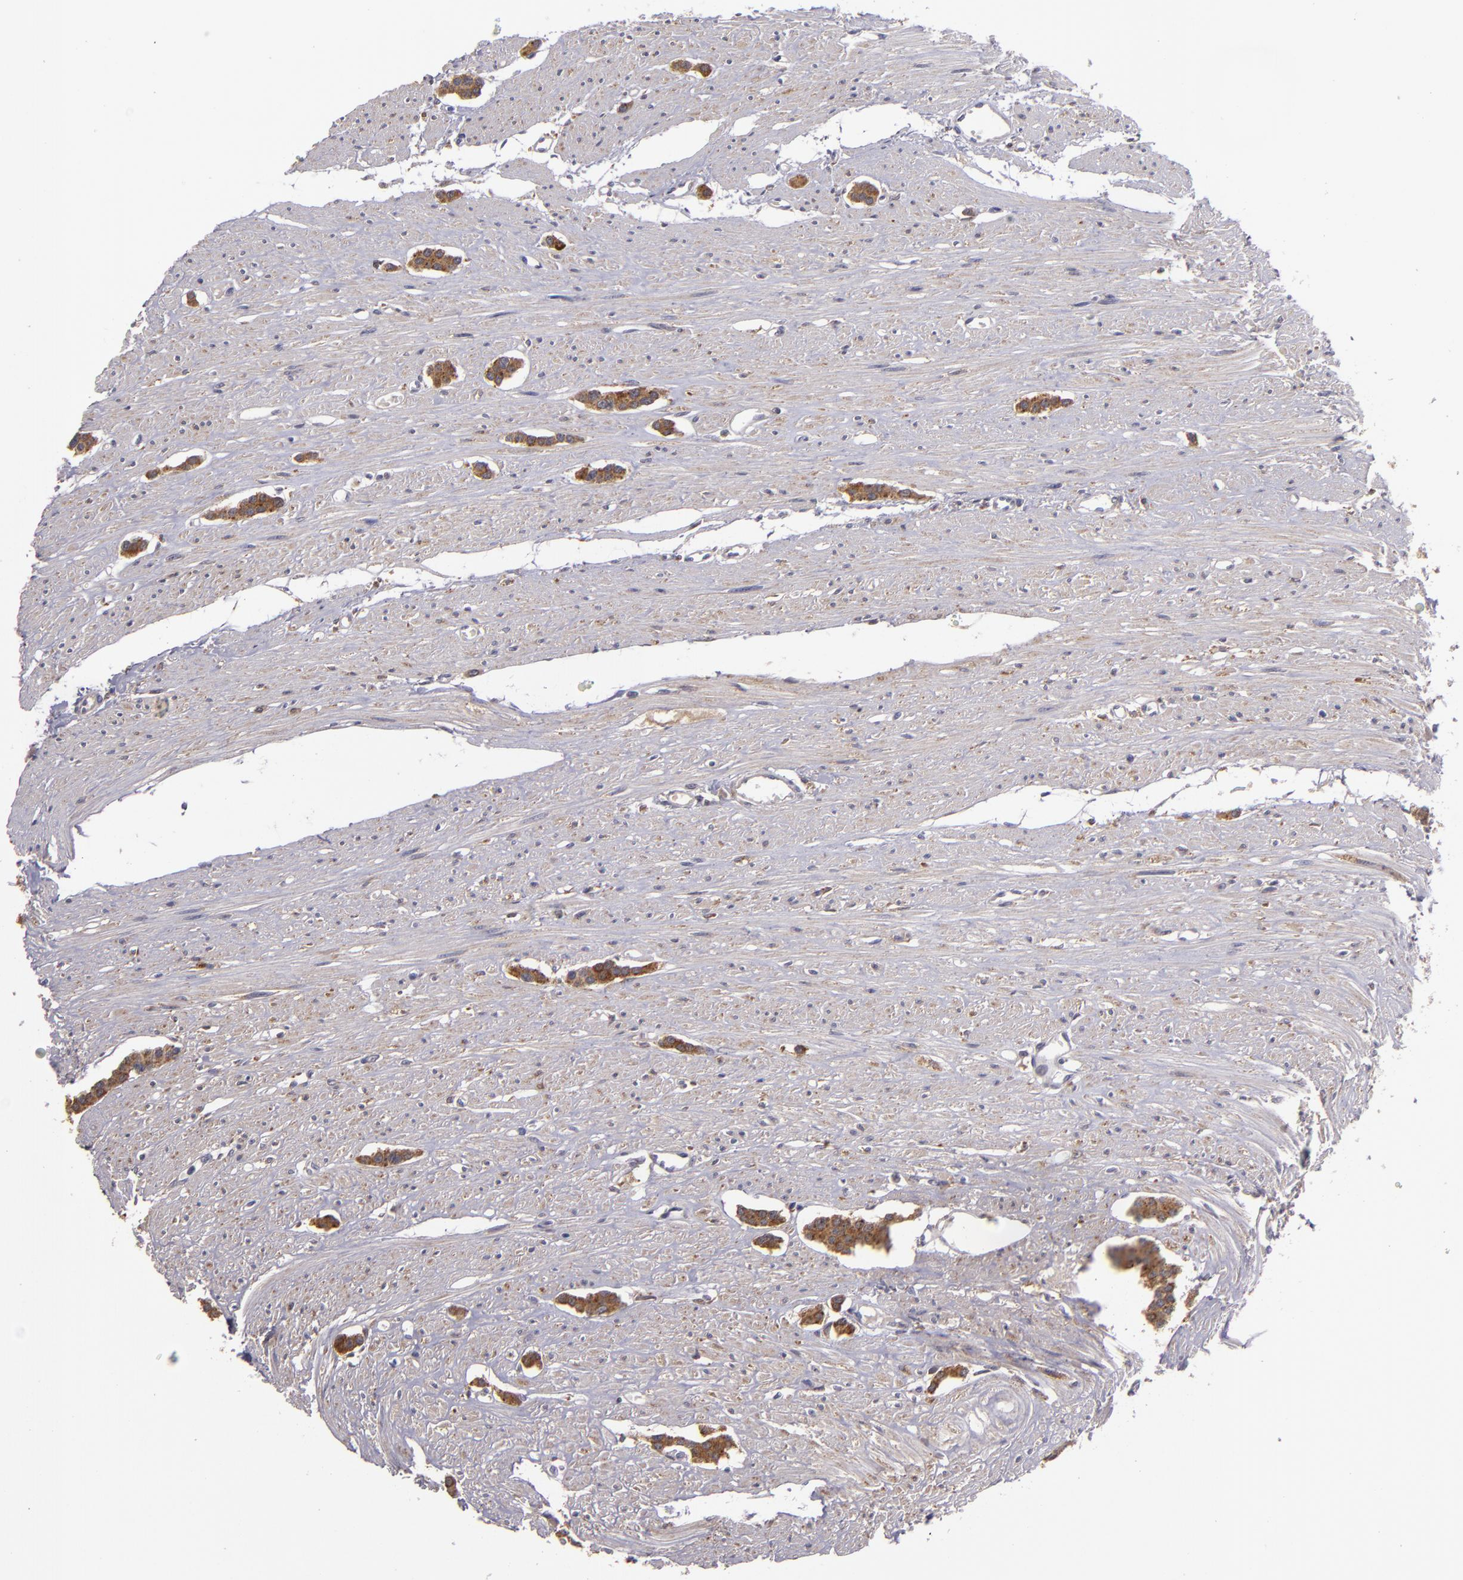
{"staining": {"intensity": "moderate", "quantity": ">75%", "location": "cytoplasmic/membranous"}, "tissue": "carcinoid", "cell_type": "Tumor cells", "image_type": "cancer", "snomed": [{"axis": "morphology", "description": "Carcinoid, malignant, NOS"}, {"axis": "topography", "description": "Small intestine"}], "caption": "A histopathology image of human carcinoid stained for a protein exhibits moderate cytoplasmic/membranous brown staining in tumor cells.", "gene": "FHIT", "patient": {"sex": "male", "age": 60}}